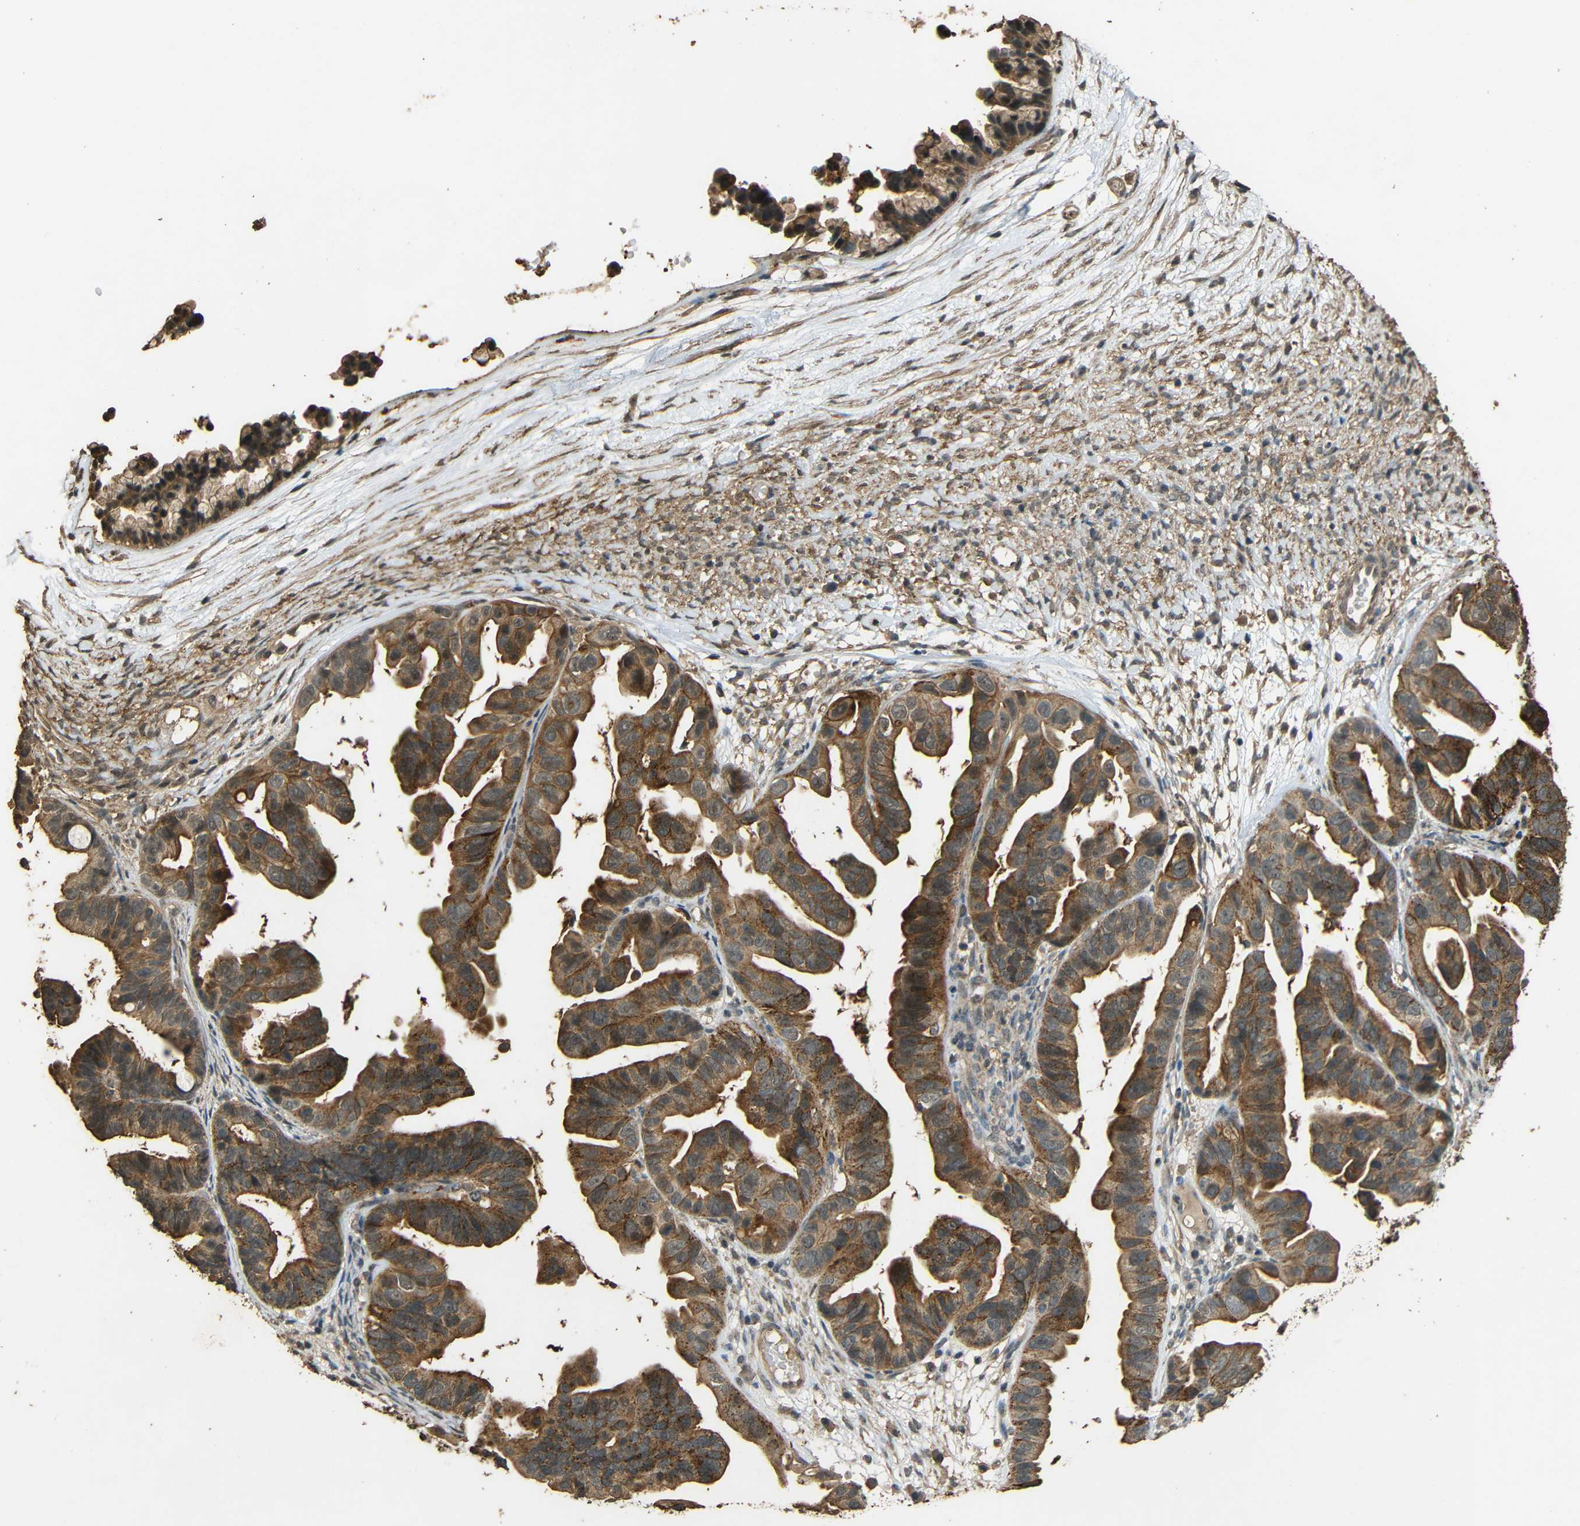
{"staining": {"intensity": "moderate", "quantity": ">75%", "location": "cytoplasmic/membranous"}, "tissue": "ovarian cancer", "cell_type": "Tumor cells", "image_type": "cancer", "snomed": [{"axis": "morphology", "description": "Cystadenocarcinoma, serous, NOS"}, {"axis": "topography", "description": "Ovary"}], "caption": "Ovarian cancer (serous cystadenocarcinoma) stained with a protein marker exhibits moderate staining in tumor cells.", "gene": "PDE5A", "patient": {"sex": "female", "age": 56}}